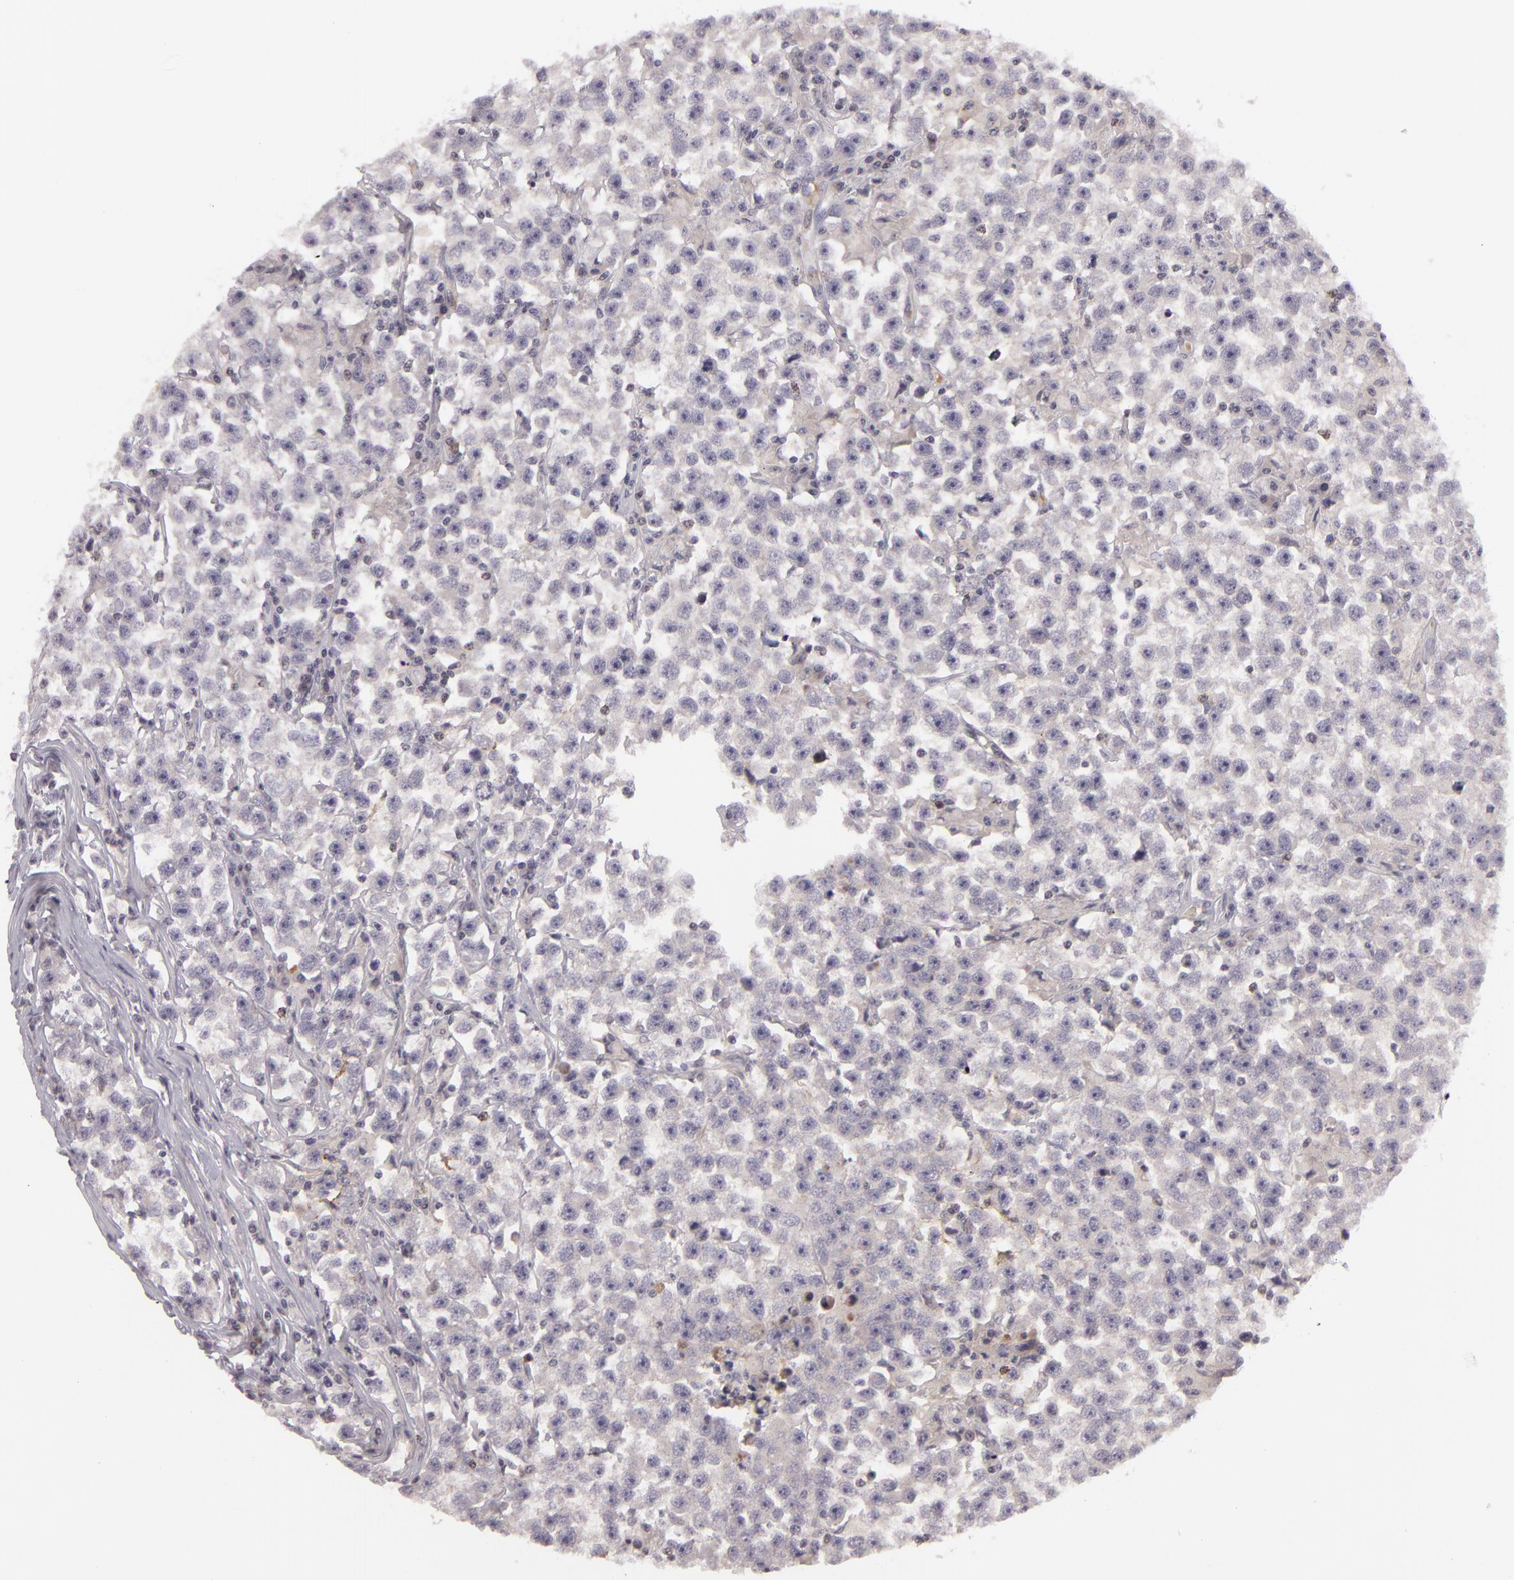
{"staining": {"intensity": "negative", "quantity": "none", "location": "none"}, "tissue": "testis cancer", "cell_type": "Tumor cells", "image_type": "cancer", "snomed": [{"axis": "morphology", "description": "Seminoma, NOS"}, {"axis": "topography", "description": "Testis"}], "caption": "The IHC image has no significant positivity in tumor cells of testis cancer (seminoma) tissue.", "gene": "CTNNB1", "patient": {"sex": "male", "age": 33}}